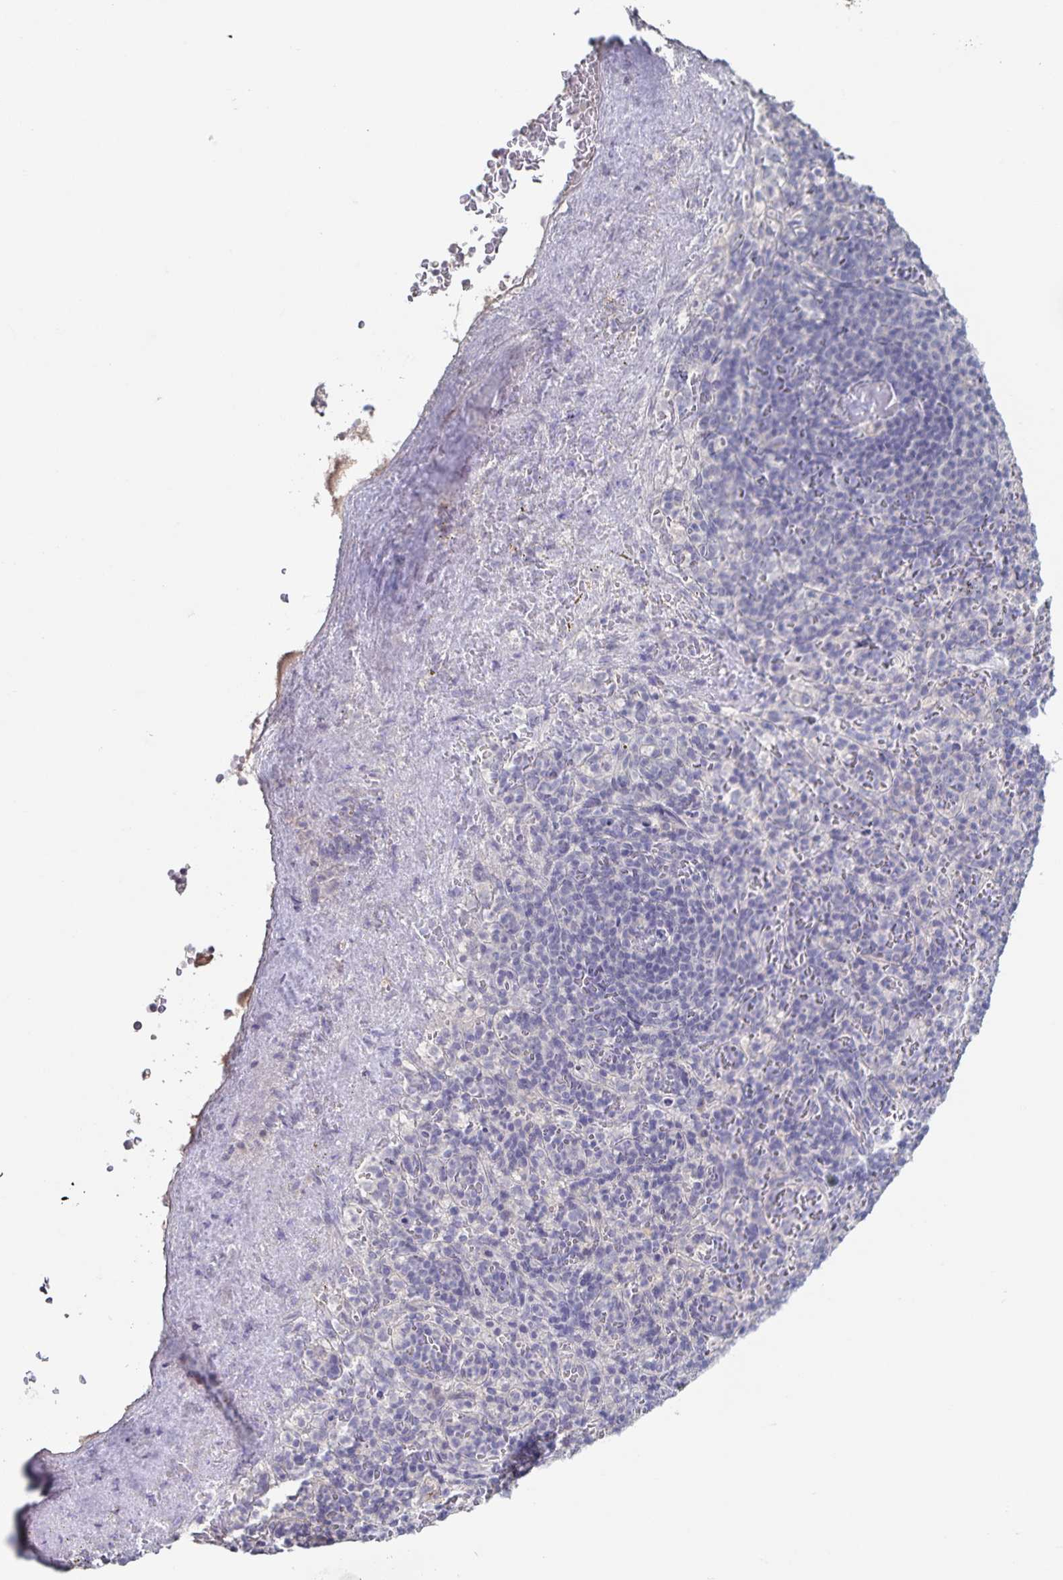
{"staining": {"intensity": "negative", "quantity": "none", "location": "none"}, "tissue": "spleen", "cell_type": "Cells in red pulp", "image_type": "normal", "snomed": [{"axis": "morphology", "description": "Normal tissue, NOS"}, {"axis": "topography", "description": "Spleen"}], "caption": "This is a image of IHC staining of benign spleen, which shows no expression in cells in red pulp. (DAB immunohistochemistry with hematoxylin counter stain).", "gene": "INSL5", "patient": {"sex": "female", "age": 74}}